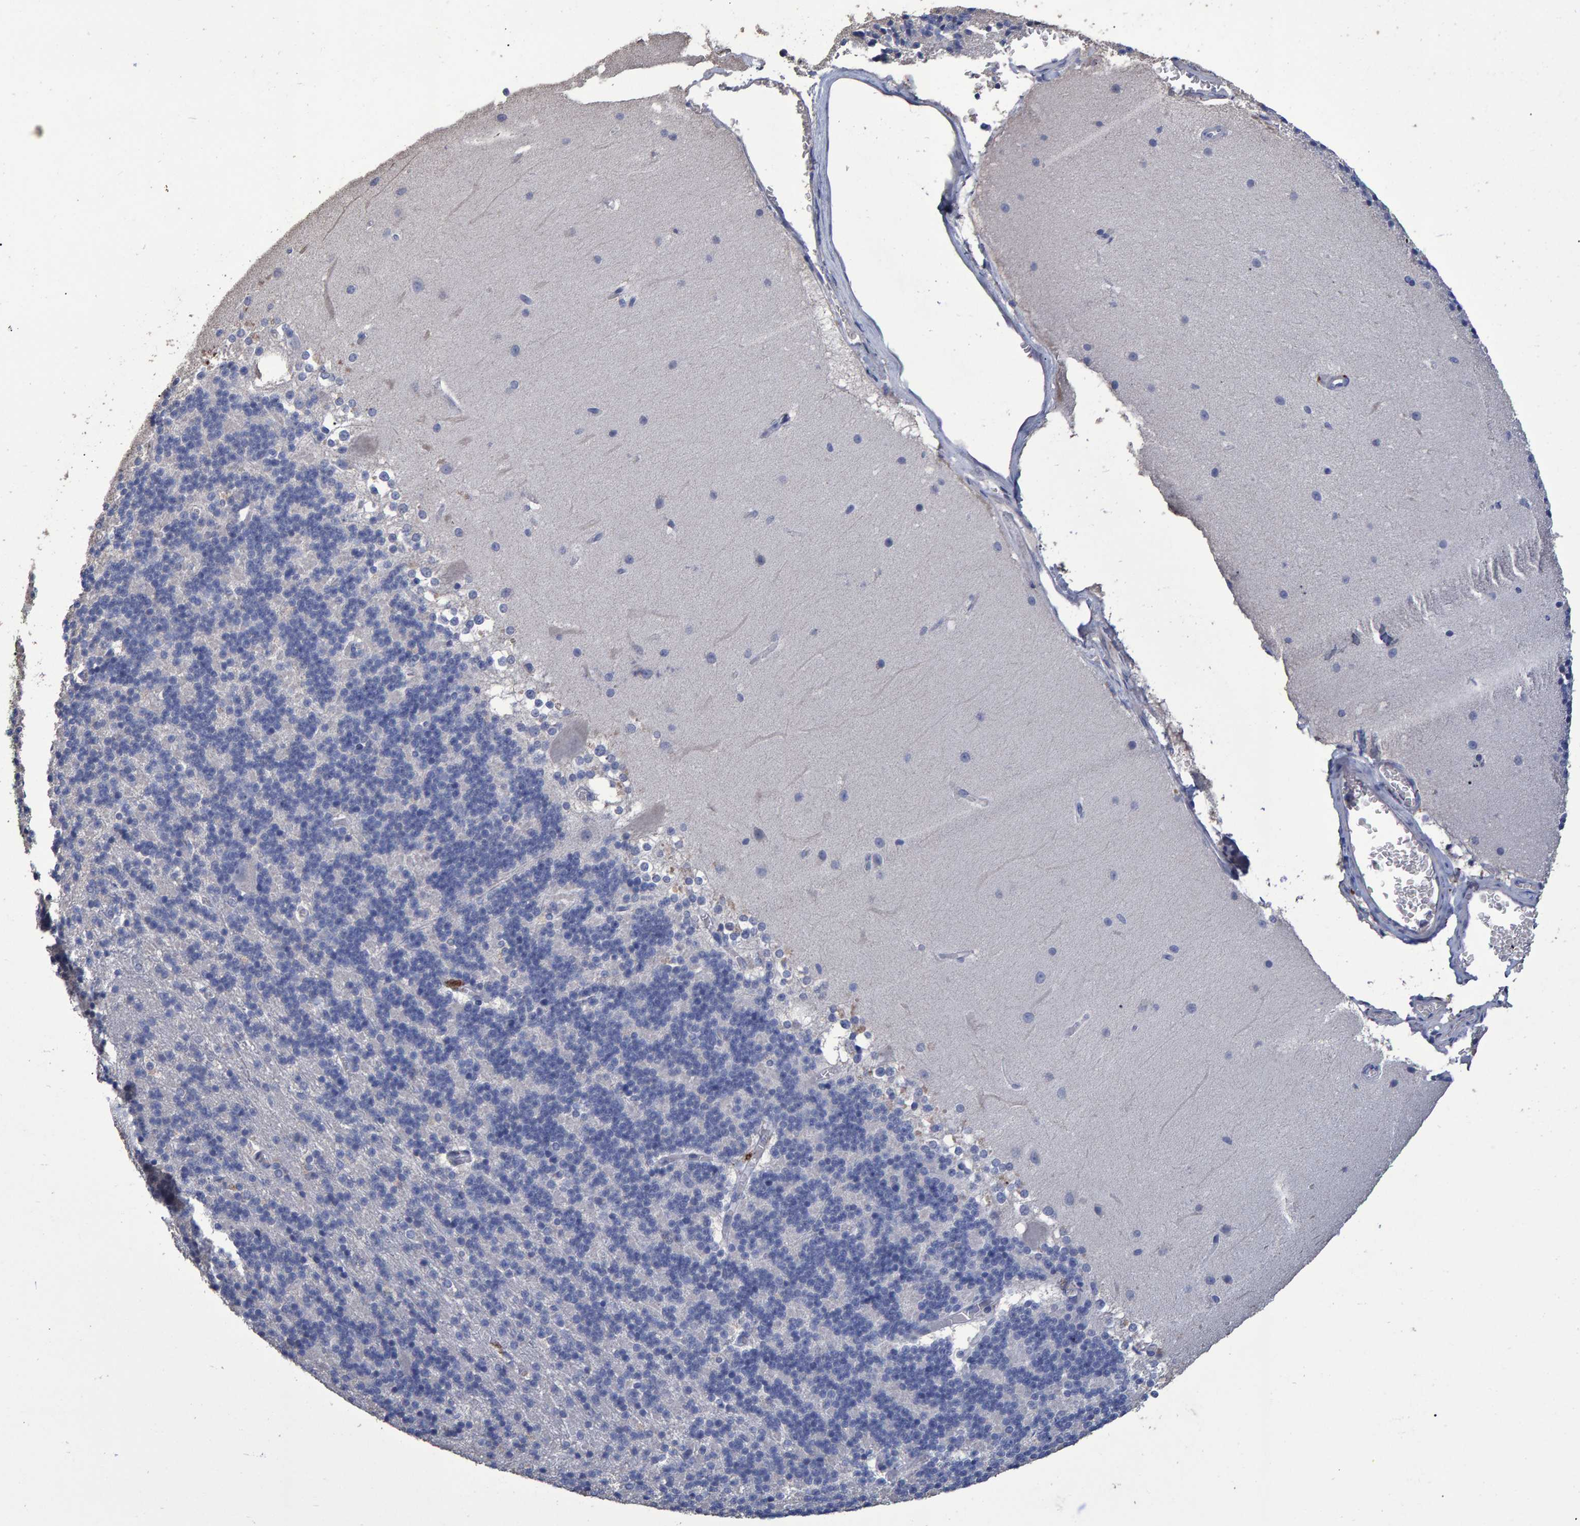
{"staining": {"intensity": "negative", "quantity": "none", "location": "none"}, "tissue": "cerebellum", "cell_type": "Cells in granular layer", "image_type": "normal", "snomed": [{"axis": "morphology", "description": "Normal tissue, NOS"}, {"axis": "topography", "description": "Cerebellum"}], "caption": "Immunohistochemical staining of normal human cerebellum demonstrates no significant staining in cells in granular layer. (Stains: DAB (3,3'-diaminobenzidine) immunohistochemistry (IHC) with hematoxylin counter stain, Microscopy: brightfield microscopy at high magnification).", "gene": "HEMGN", "patient": {"sex": "female", "age": 19}}